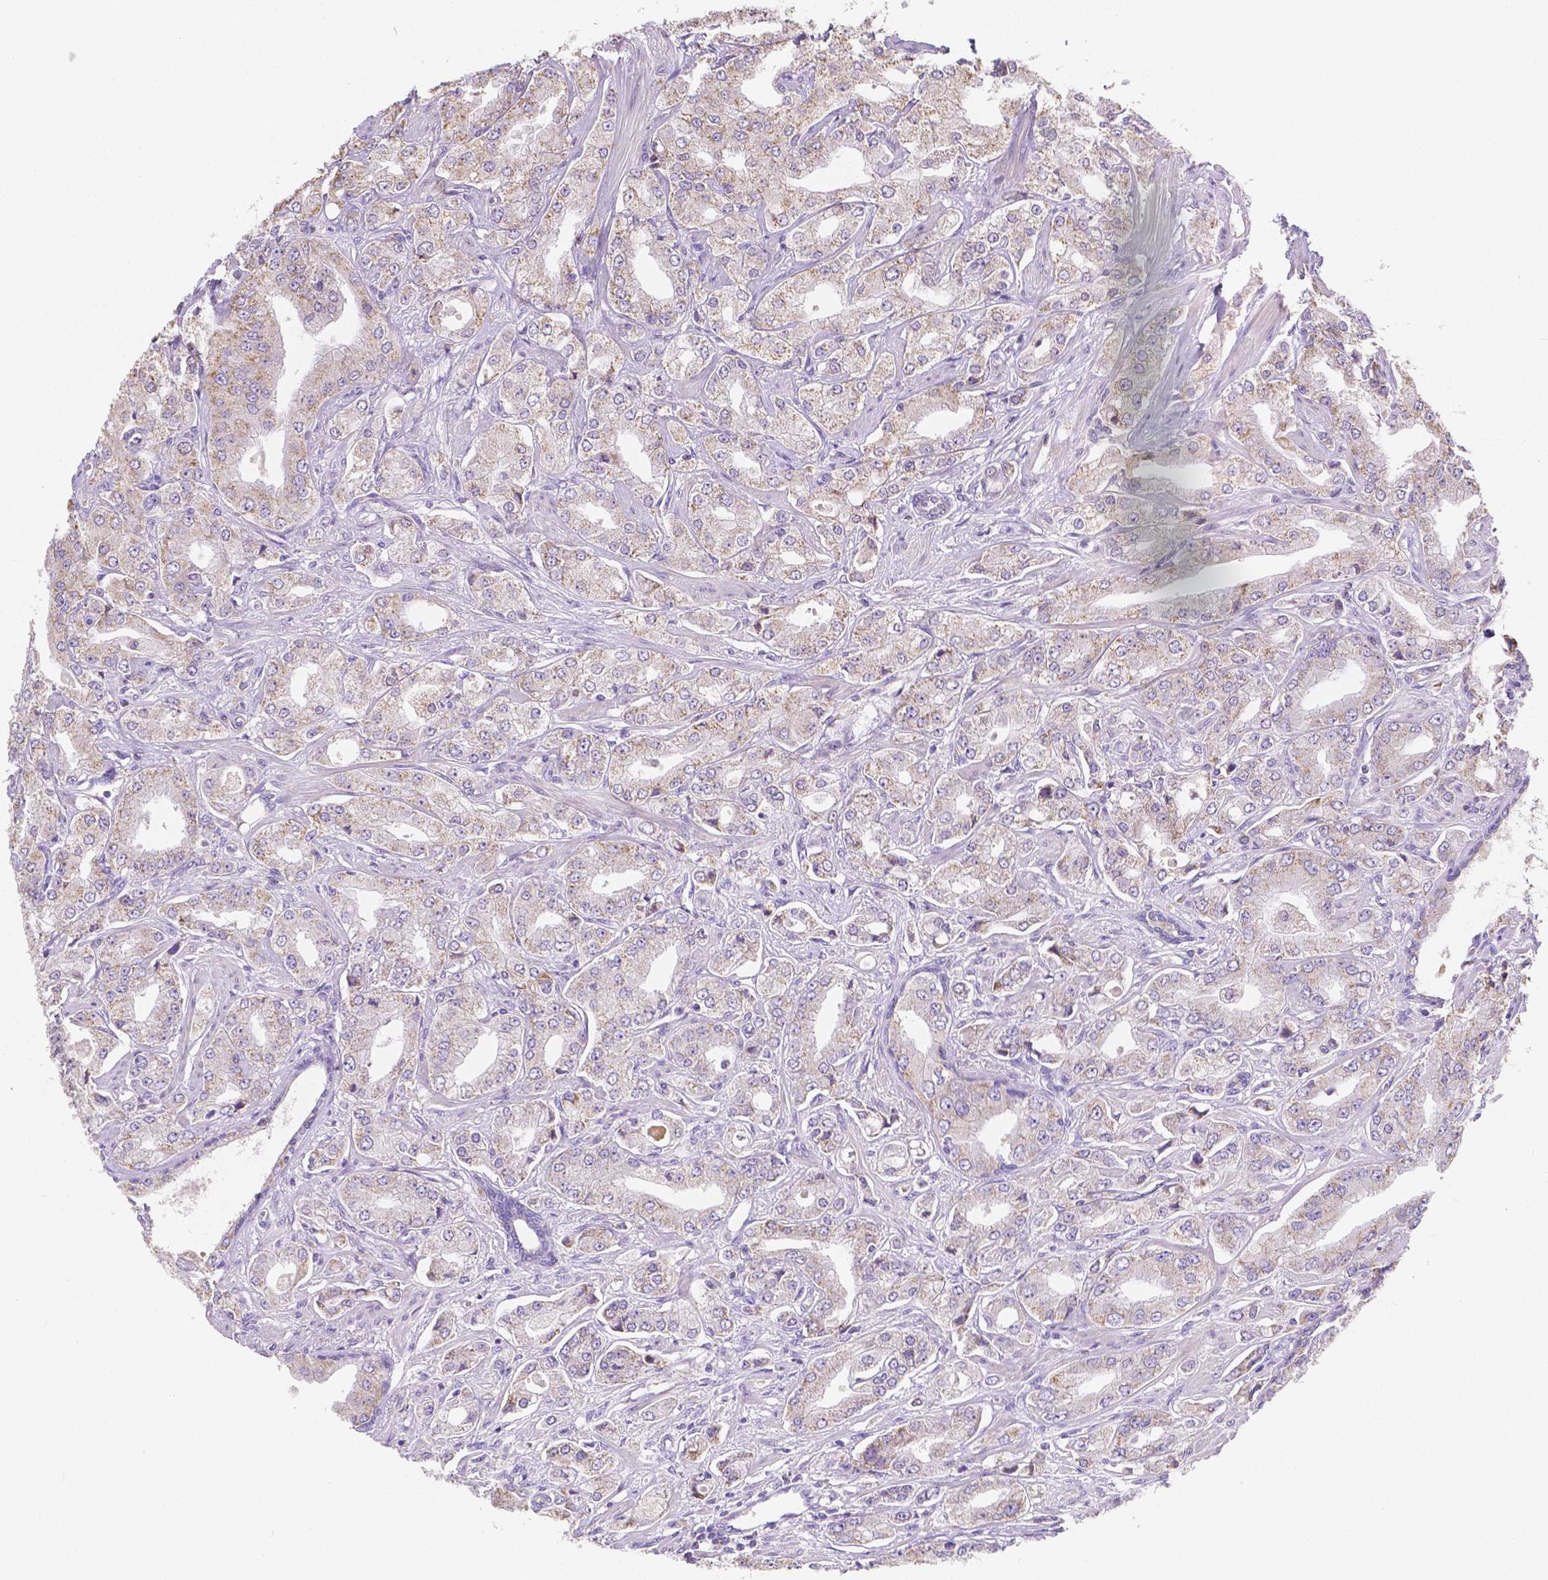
{"staining": {"intensity": "weak", "quantity": "<25%", "location": "cytoplasmic/membranous"}, "tissue": "prostate cancer", "cell_type": "Tumor cells", "image_type": "cancer", "snomed": [{"axis": "morphology", "description": "Adenocarcinoma, Low grade"}, {"axis": "topography", "description": "Prostate"}], "caption": "Immunohistochemistry (IHC) image of neoplastic tissue: prostate cancer stained with DAB (3,3'-diaminobenzidine) shows no significant protein staining in tumor cells.", "gene": "TMEM130", "patient": {"sex": "male", "age": 60}}